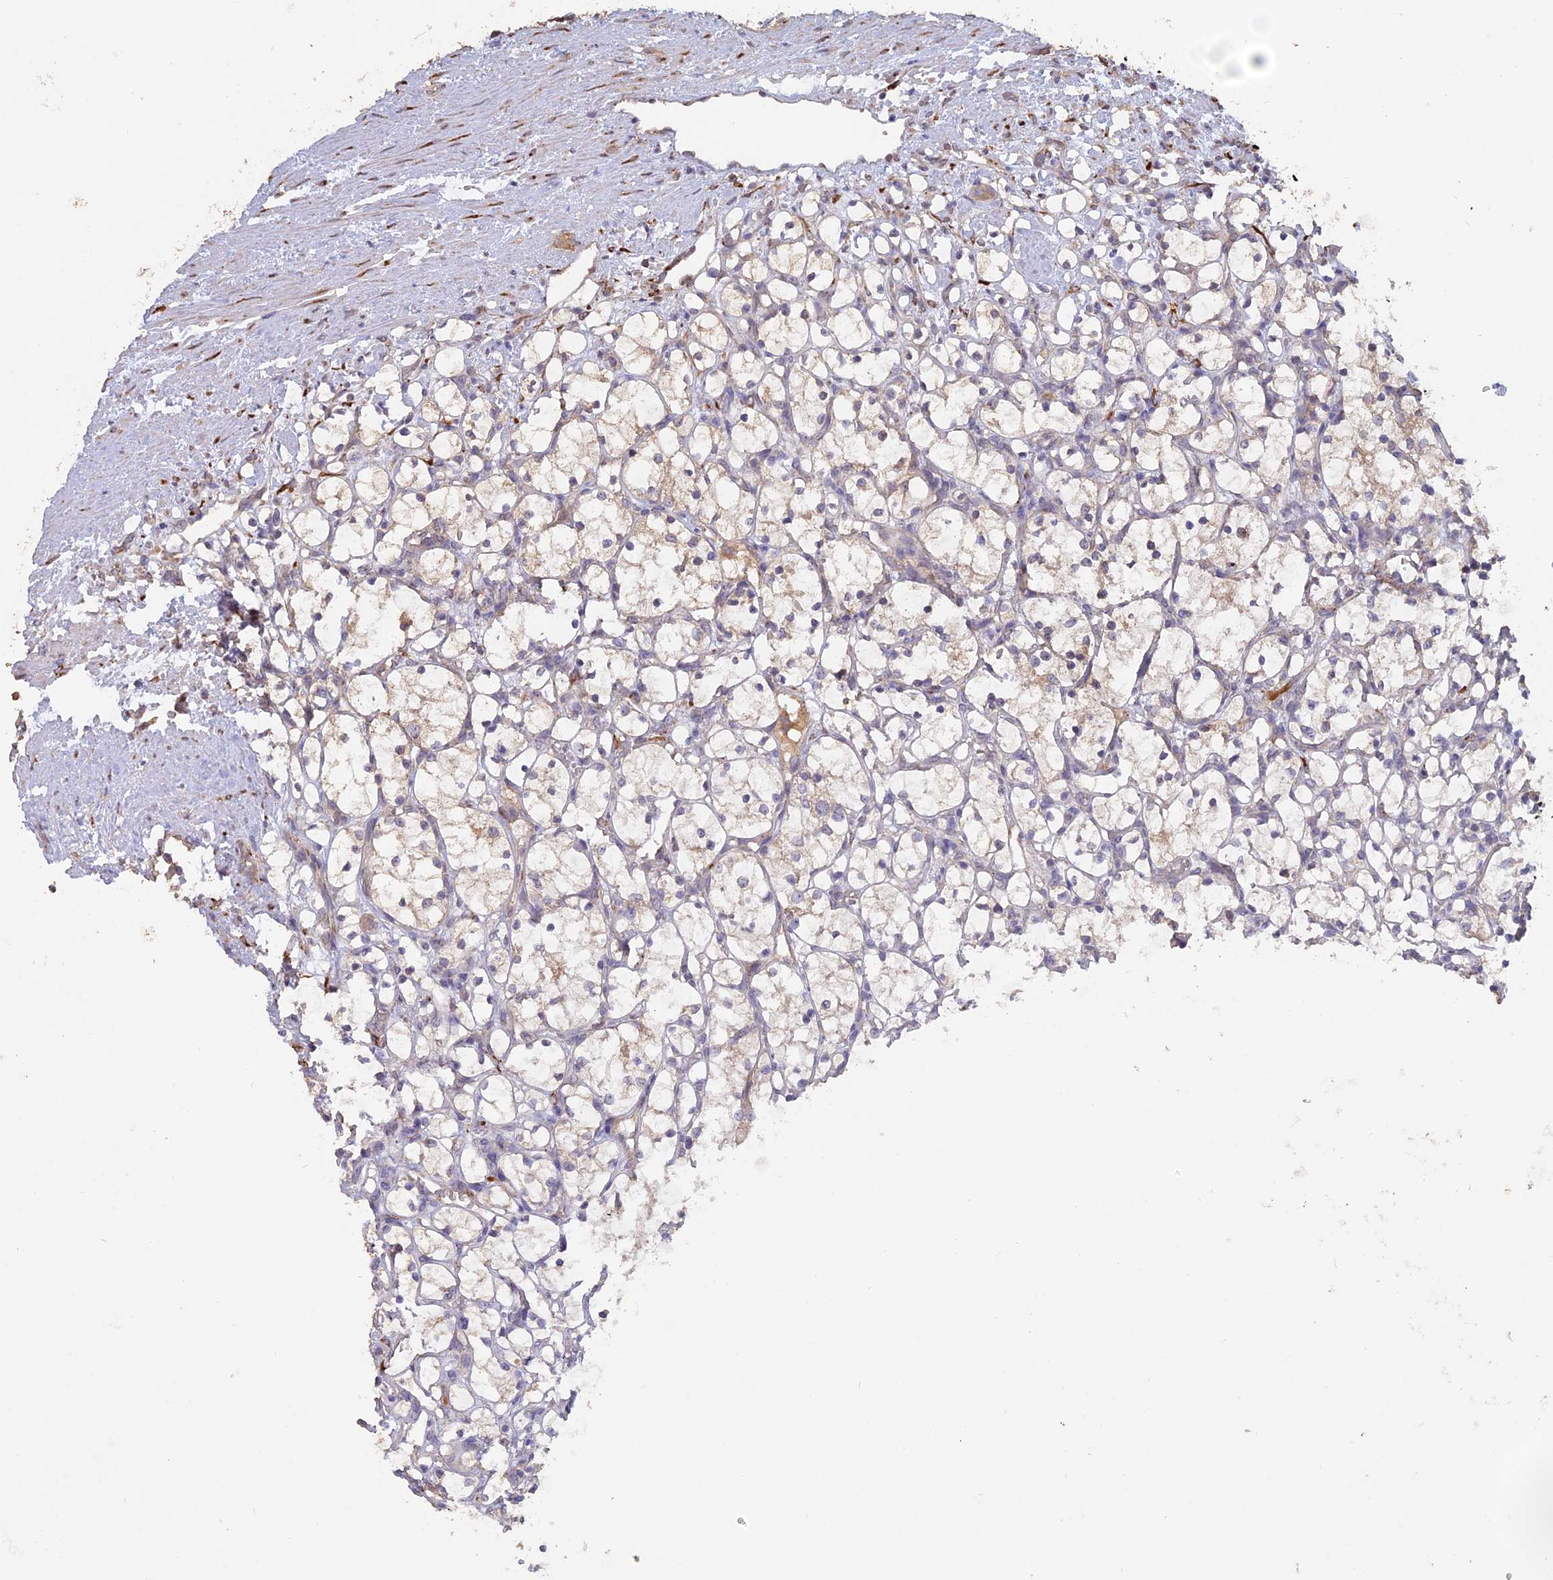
{"staining": {"intensity": "weak", "quantity": "25%-75%", "location": "cytoplasmic/membranous"}, "tissue": "renal cancer", "cell_type": "Tumor cells", "image_type": "cancer", "snomed": [{"axis": "morphology", "description": "Adenocarcinoma, NOS"}, {"axis": "topography", "description": "Kidney"}], "caption": "A histopathology image of renal cancer (adenocarcinoma) stained for a protein demonstrates weak cytoplasmic/membranous brown staining in tumor cells.", "gene": "PPIC", "patient": {"sex": "female", "age": 69}}